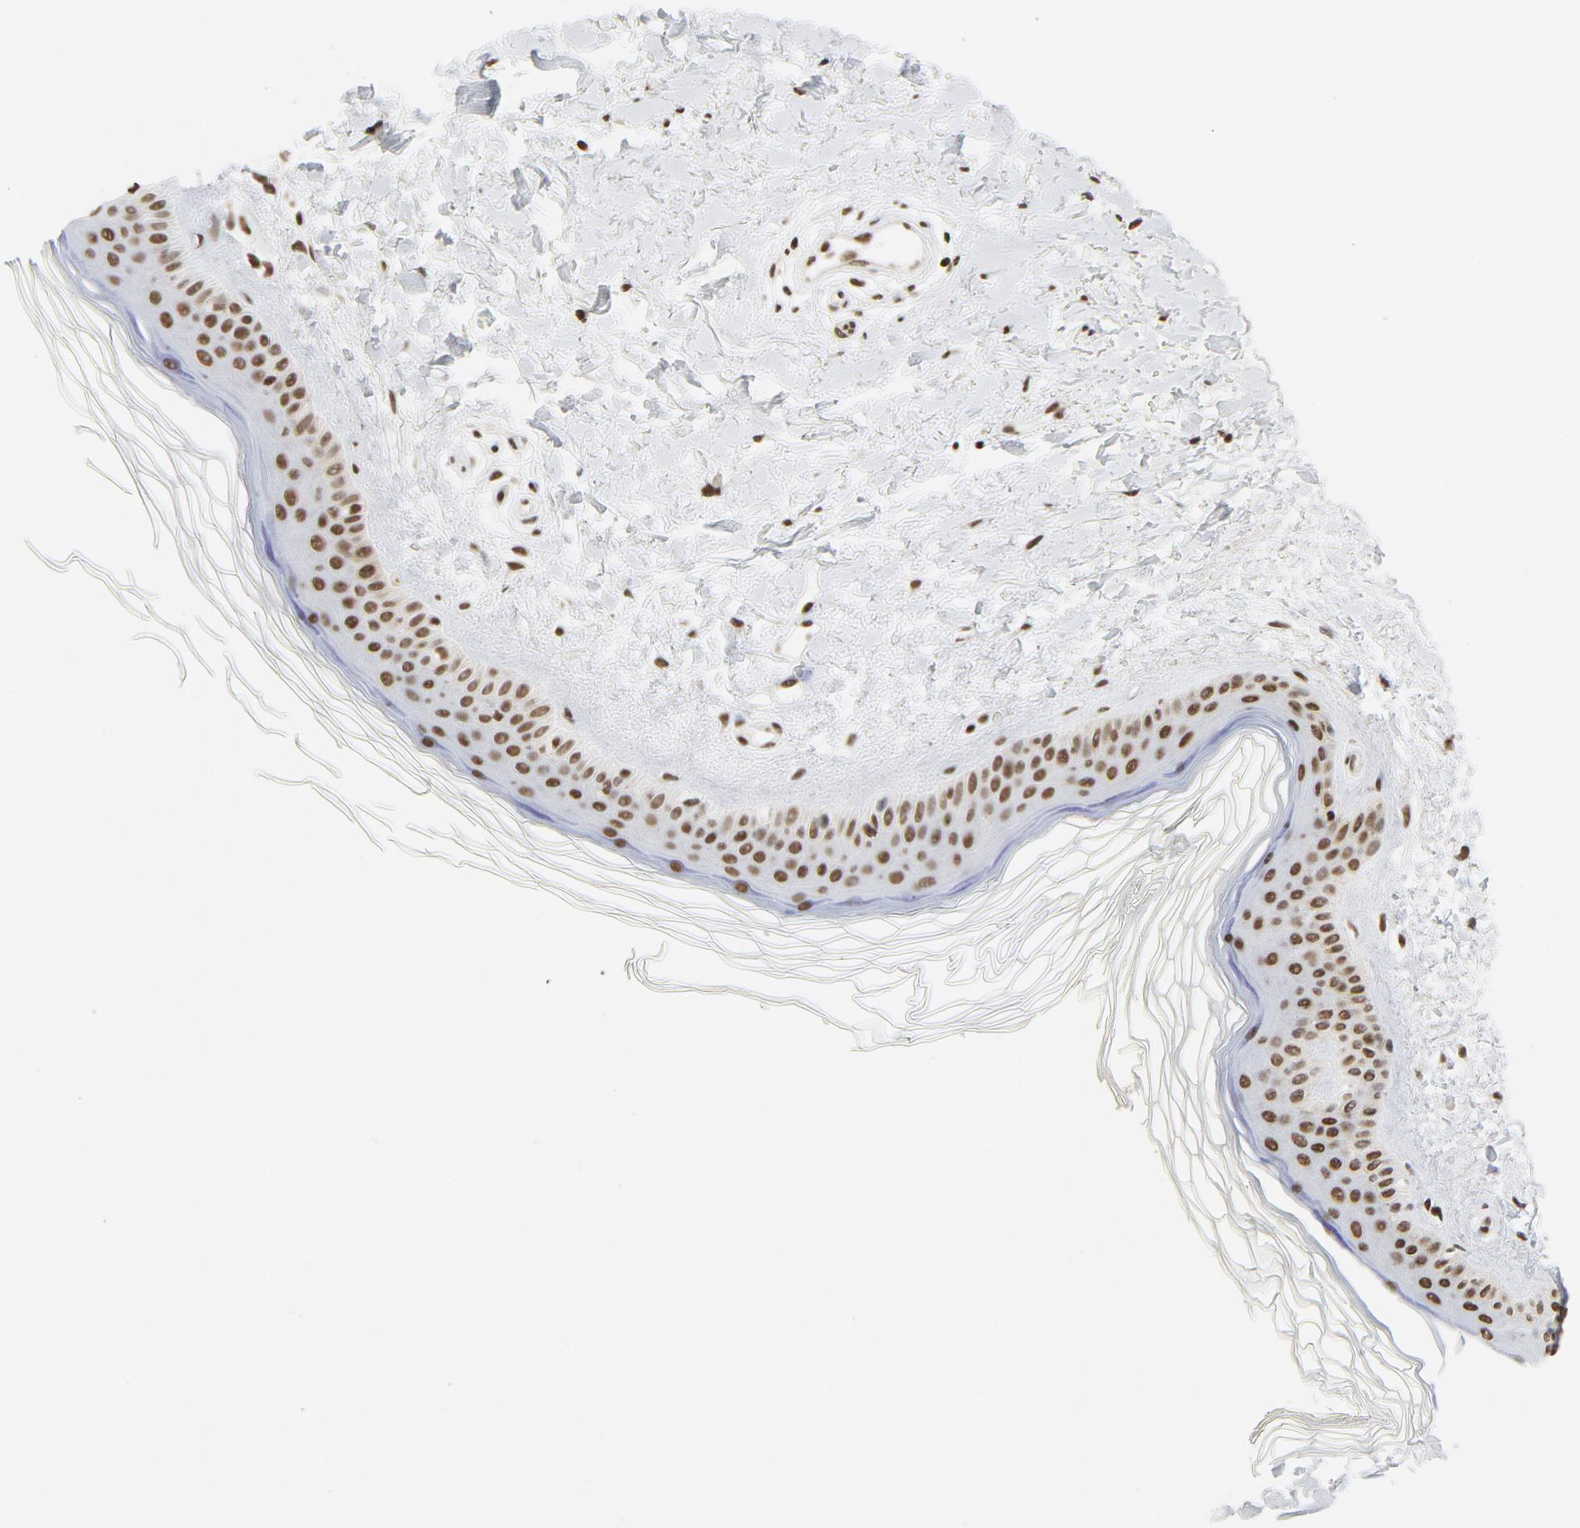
{"staining": {"intensity": "moderate", "quantity": ">75%", "location": "nuclear"}, "tissue": "skin", "cell_type": "Fibroblasts", "image_type": "normal", "snomed": [{"axis": "morphology", "description": "Normal tissue, NOS"}, {"axis": "topography", "description": "Skin"}], "caption": "Immunohistochemistry (IHC) (DAB (3,3'-diaminobenzidine)) staining of unremarkable skin shows moderate nuclear protein positivity in about >75% of fibroblasts.", "gene": "ERCC1", "patient": {"sex": "female", "age": 19}}